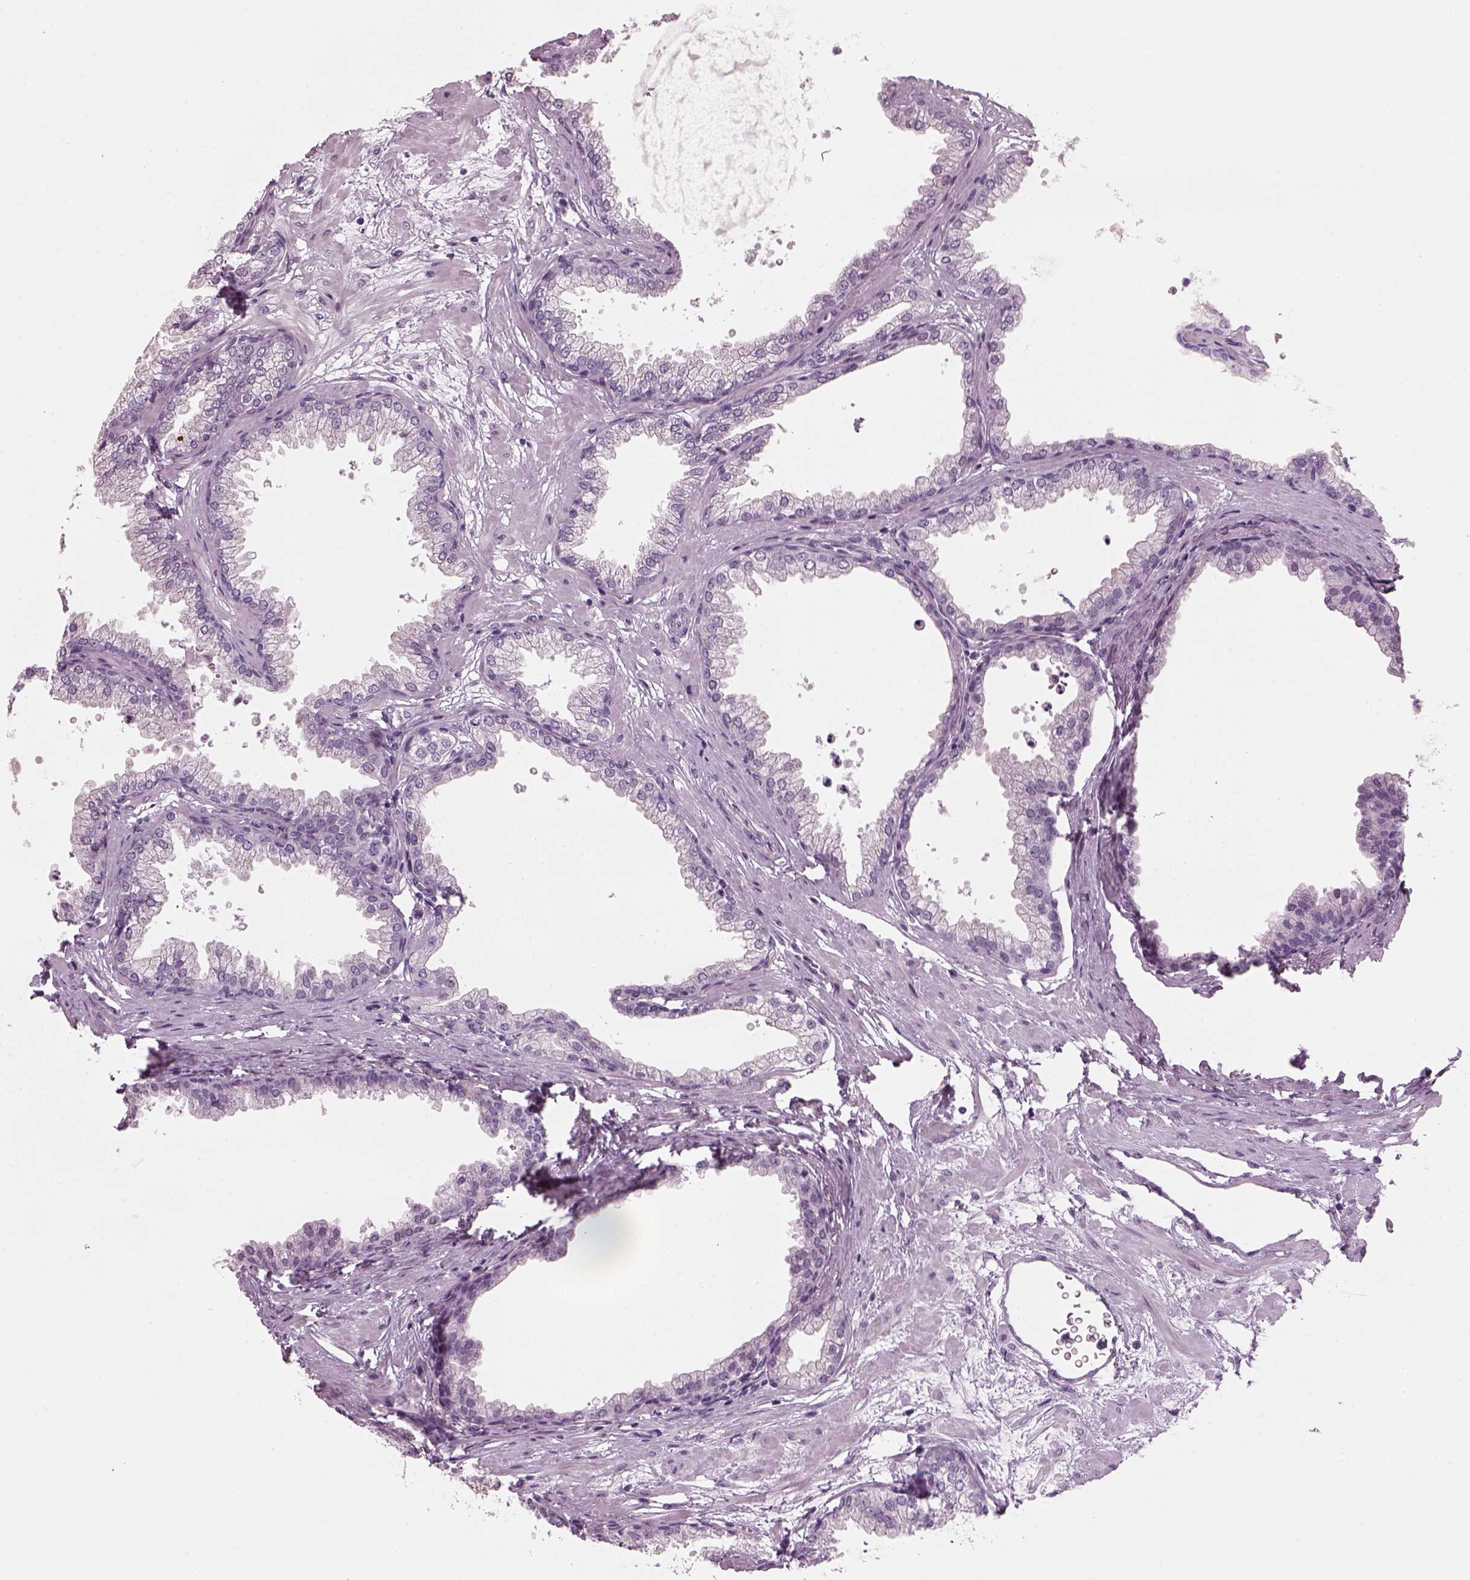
{"staining": {"intensity": "negative", "quantity": "none", "location": "none"}, "tissue": "prostate", "cell_type": "Glandular cells", "image_type": "normal", "snomed": [{"axis": "morphology", "description": "Normal tissue, NOS"}, {"axis": "topography", "description": "Prostate"}], "caption": "Immunohistochemistry histopathology image of normal prostate stained for a protein (brown), which demonstrates no staining in glandular cells.", "gene": "PRR9", "patient": {"sex": "male", "age": 37}}